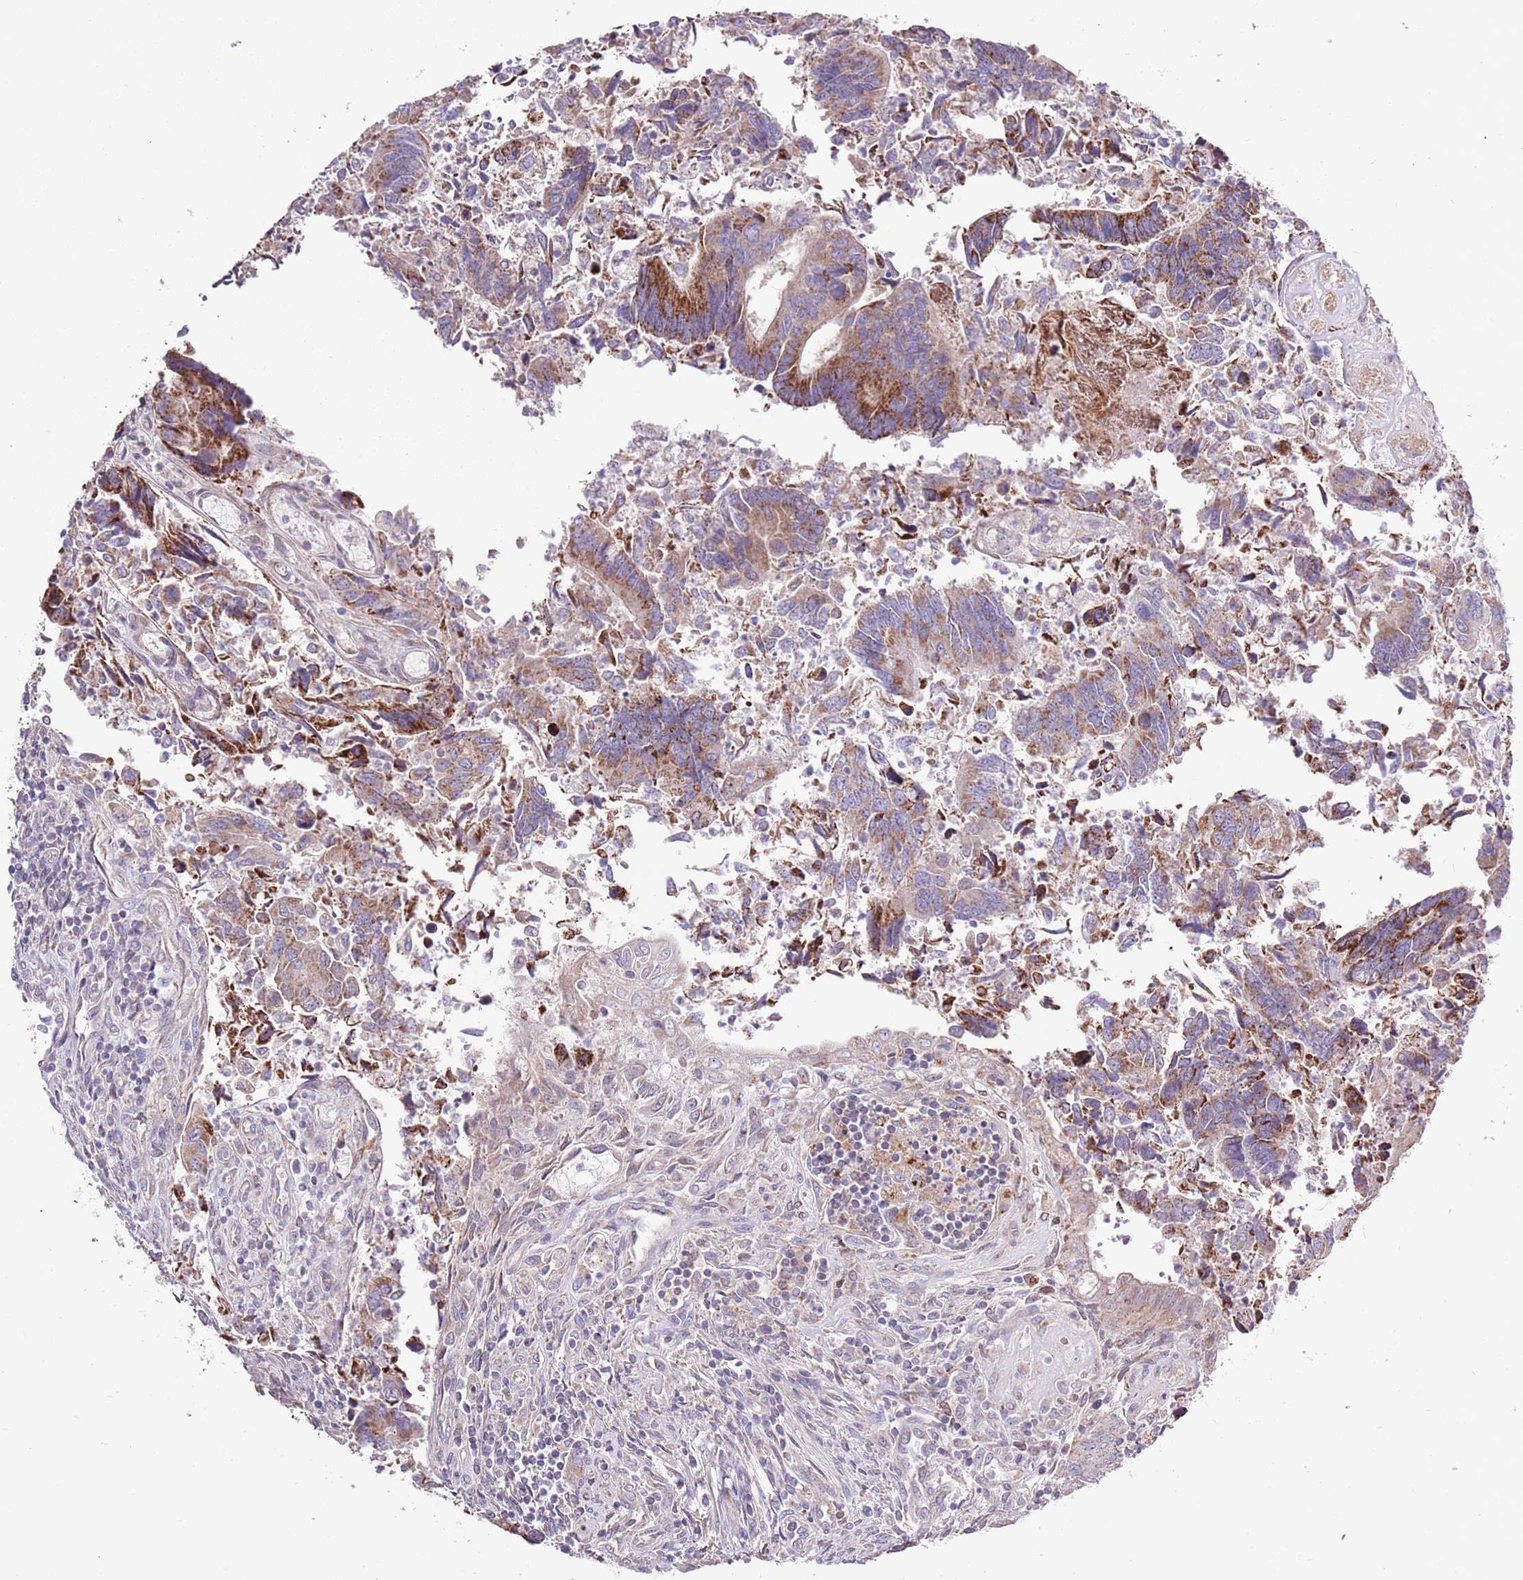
{"staining": {"intensity": "moderate", "quantity": "25%-75%", "location": "cytoplasmic/membranous"}, "tissue": "colorectal cancer", "cell_type": "Tumor cells", "image_type": "cancer", "snomed": [{"axis": "morphology", "description": "Adenocarcinoma, NOS"}, {"axis": "topography", "description": "Colon"}], "caption": "The image demonstrates immunohistochemical staining of colorectal adenocarcinoma. There is moderate cytoplasmic/membranous staining is identified in approximately 25%-75% of tumor cells.", "gene": "SMG1", "patient": {"sex": "female", "age": 67}}